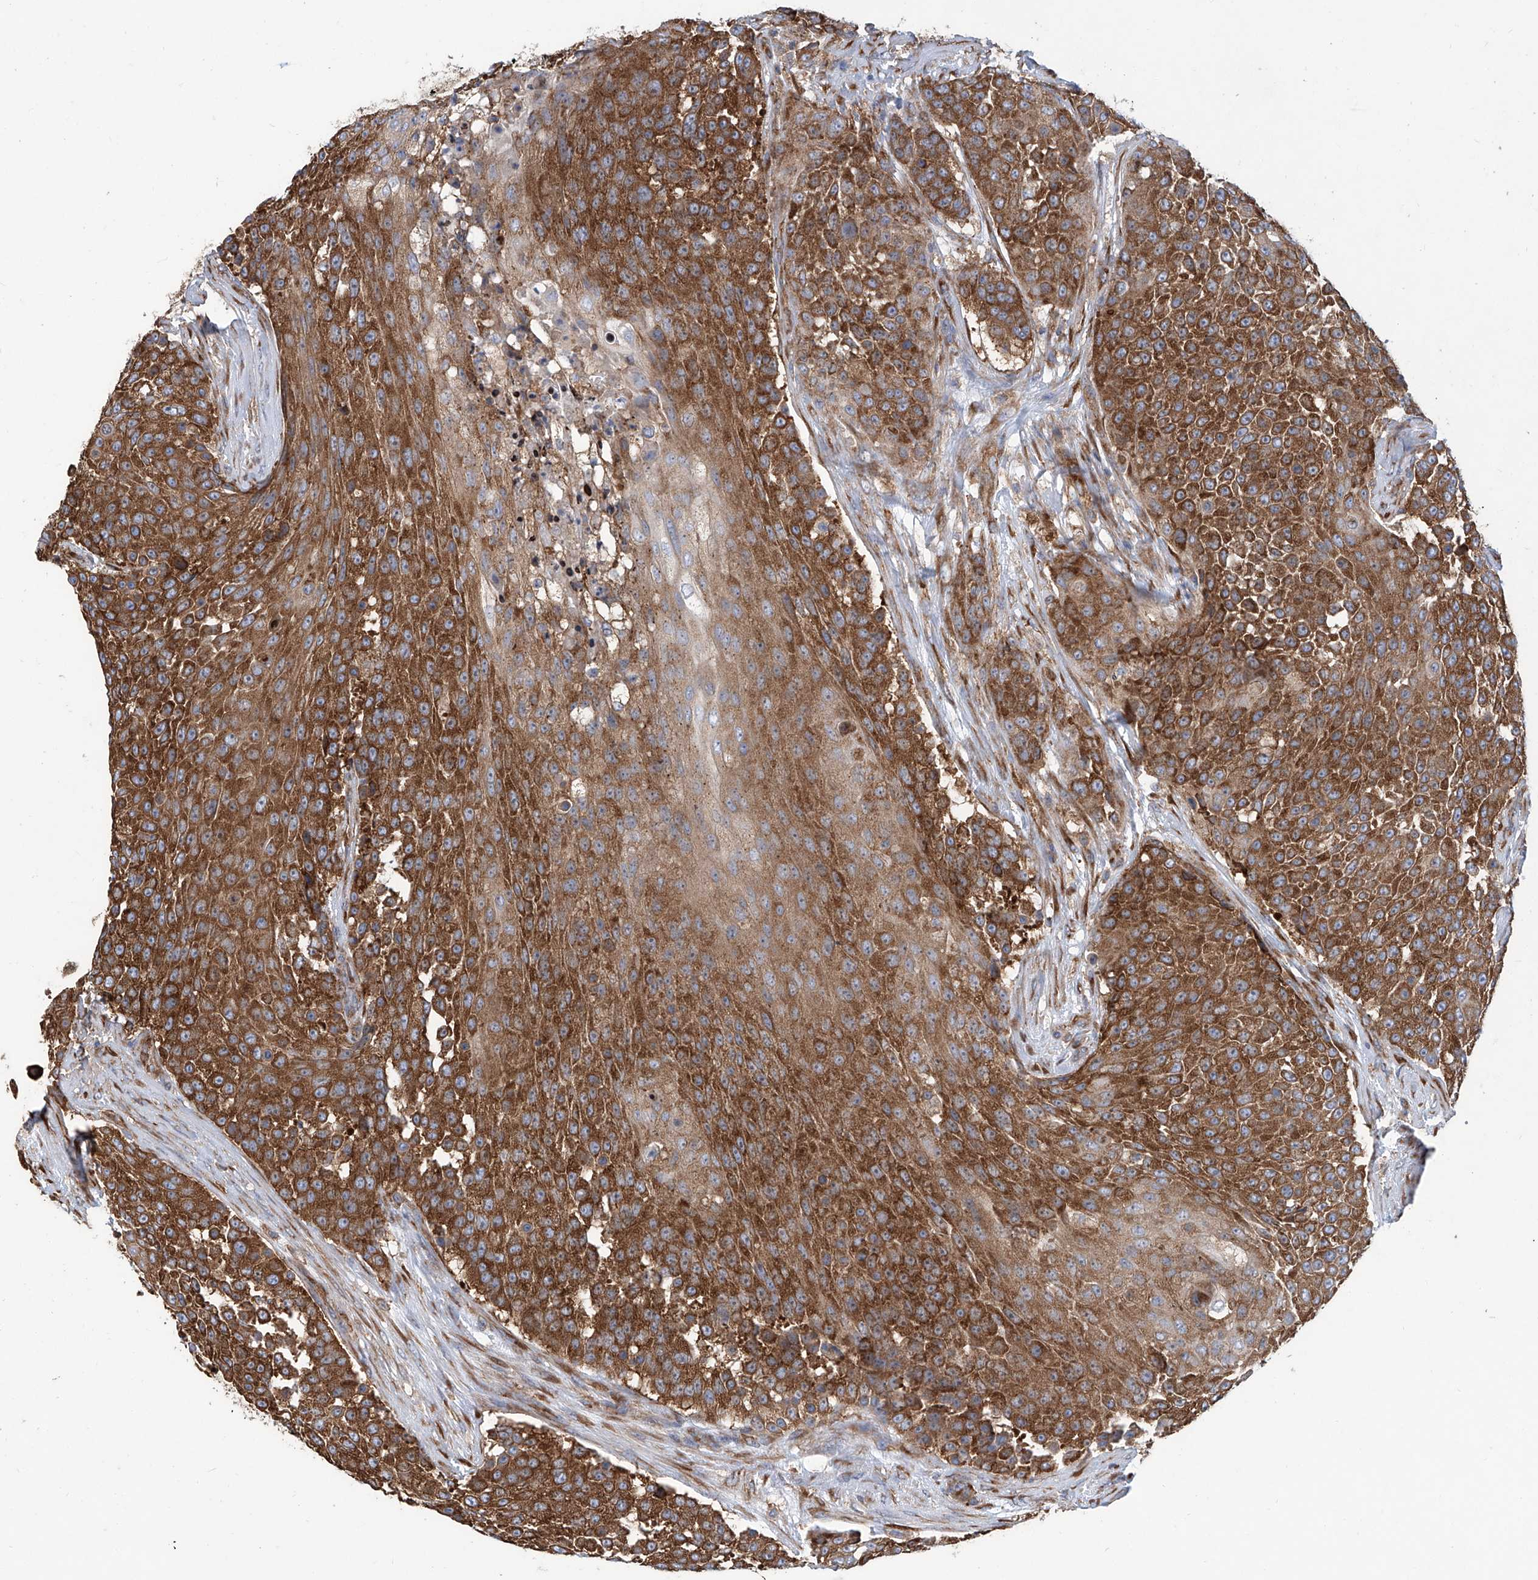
{"staining": {"intensity": "strong", "quantity": ">75%", "location": "cytoplasmic/membranous"}, "tissue": "urothelial cancer", "cell_type": "Tumor cells", "image_type": "cancer", "snomed": [{"axis": "morphology", "description": "Urothelial carcinoma, High grade"}, {"axis": "topography", "description": "Urinary bladder"}], "caption": "Urothelial carcinoma (high-grade) tissue demonstrates strong cytoplasmic/membranous expression in approximately >75% of tumor cells The protein is stained brown, and the nuclei are stained in blue (DAB IHC with brightfield microscopy, high magnification).", "gene": "SENP2", "patient": {"sex": "female", "age": 63}}